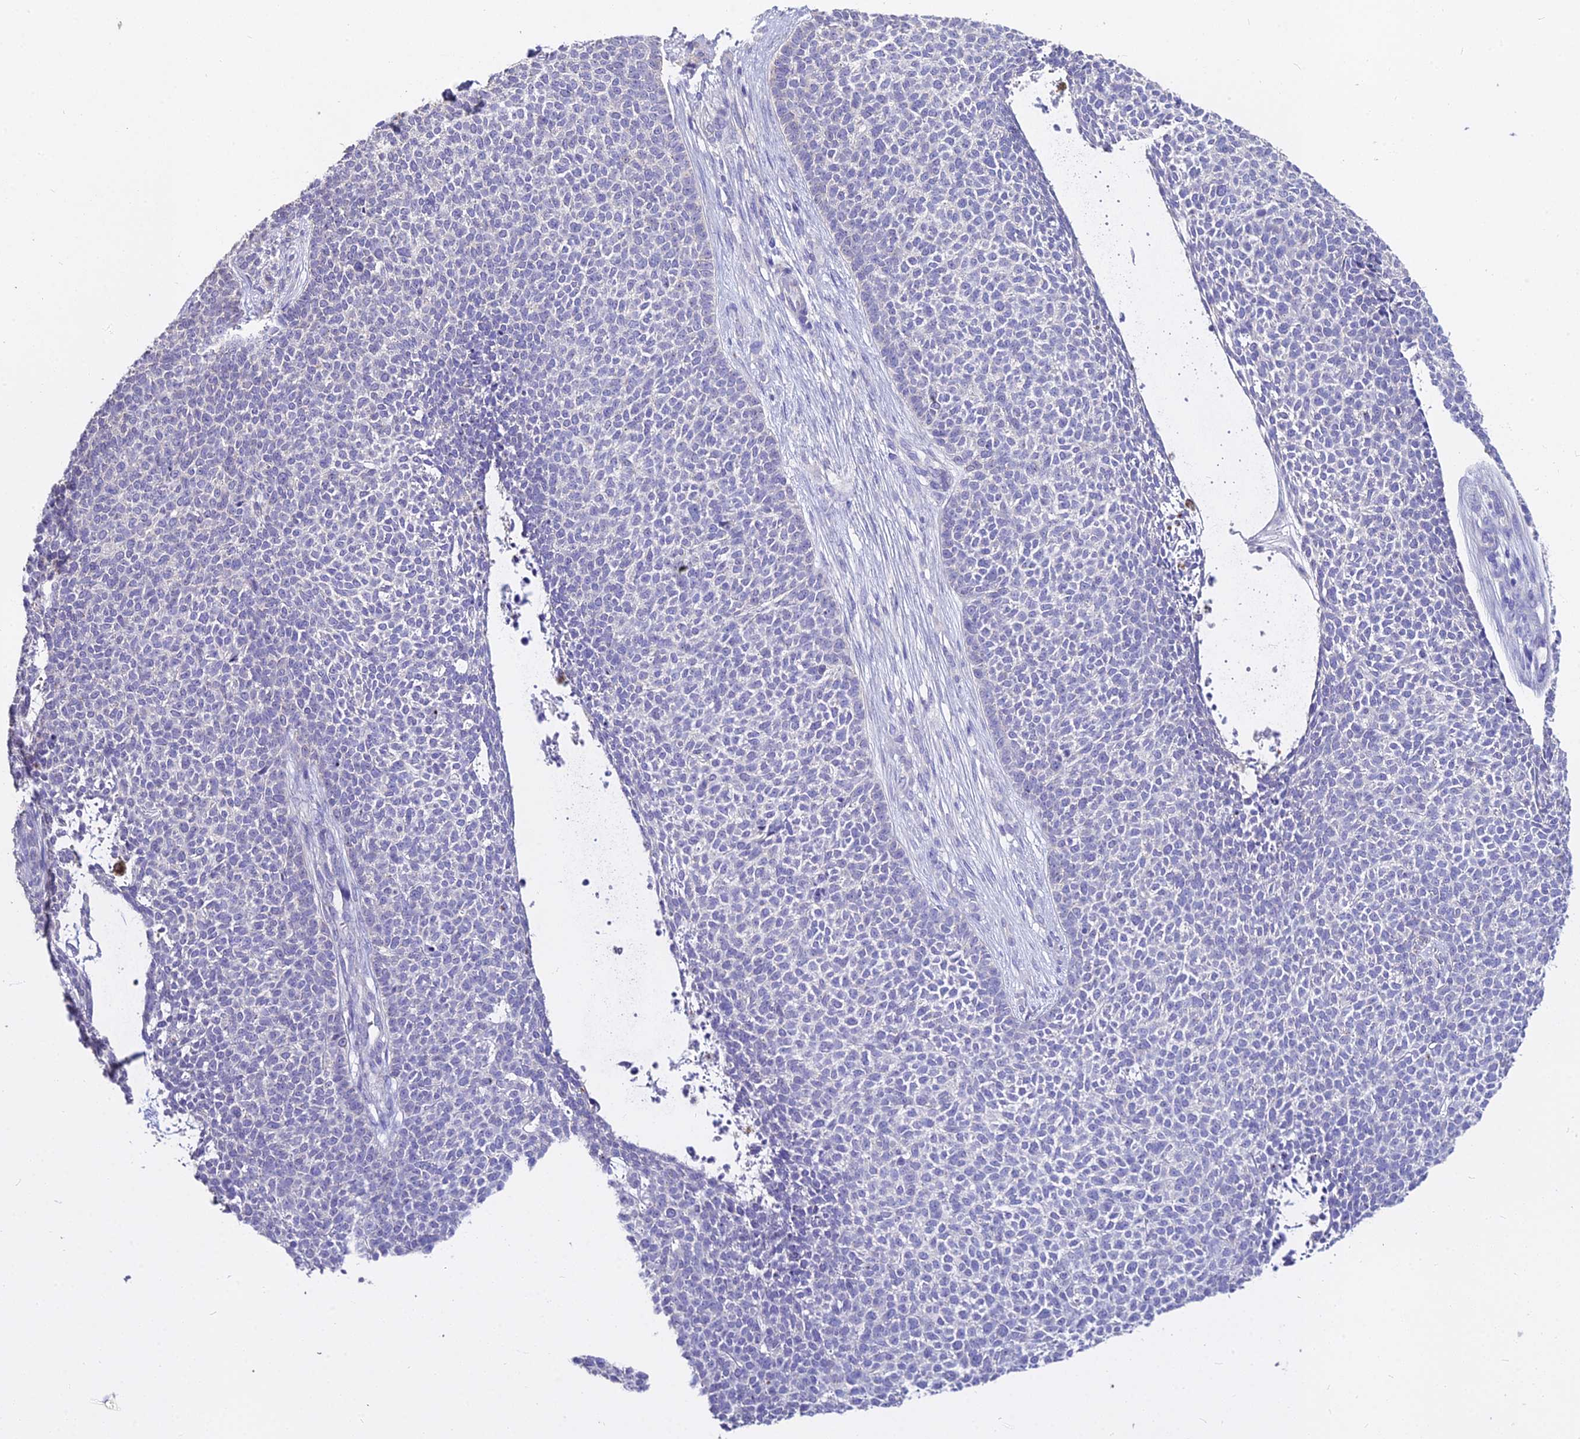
{"staining": {"intensity": "negative", "quantity": "none", "location": "none"}, "tissue": "skin cancer", "cell_type": "Tumor cells", "image_type": "cancer", "snomed": [{"axis": "morphology", "description": "Basal cell carcinoma"}, {"axis": "topography", "description": "Skin"}], "caption": "The IHC image has no significant expression in tumor cells of skin cancer (basal cell carcinoma) tissue.", "gene": "GLYAT", "patient": {"sex": "female", "age": 84}}